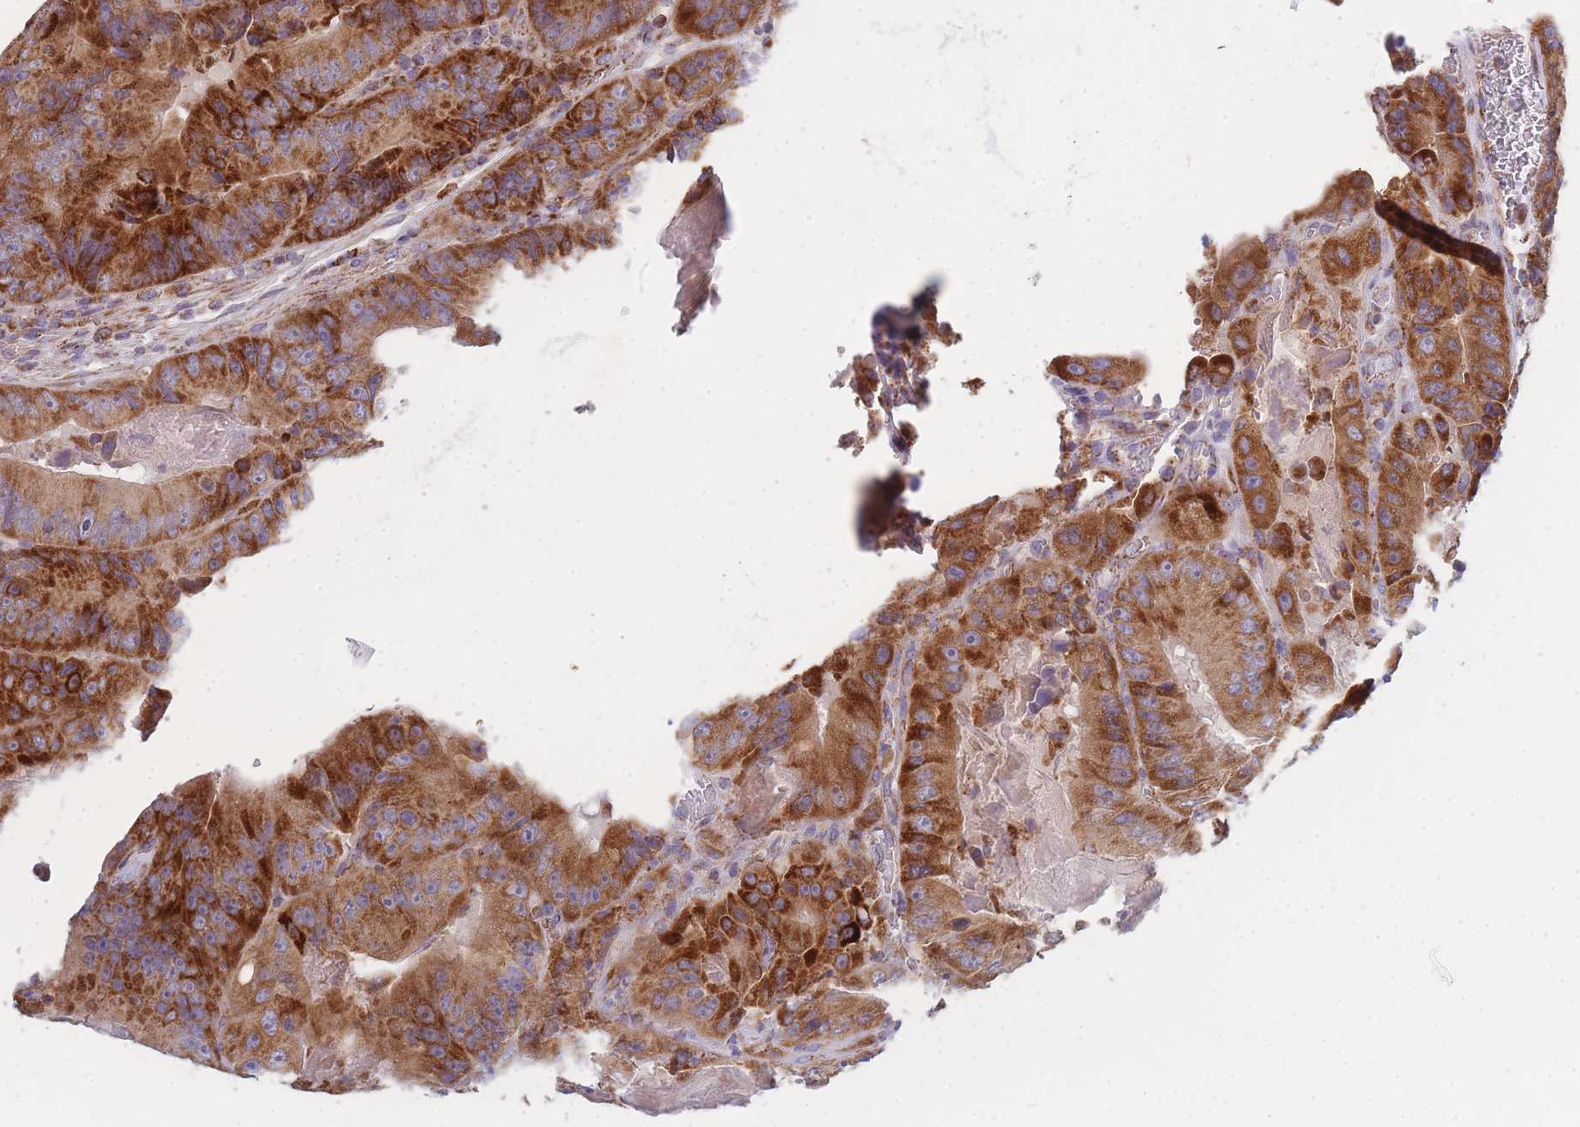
{"staining": {"intensity": "strong", "quantity": ">75%", "location": "cytoplasmic/membranous"}, "tissue": "colorectal cancer", "cell_type": "Tumor cells", "image_type": "cancer", "snomed": [{"axis": "morphology", "description": "Adenocarcinoma, NOS"}, {"axis": "topography", "description": "Colon"}], "caption": "Strong cytoplasmic/membranous staining for a protein is present in approximately >75% of tumor cells of colorectal cancer (adenocarcinoma) using immunohistochemistry (IHC).", "gene": "MRPS11", "patient": {"sex": "female", "age": 86}}